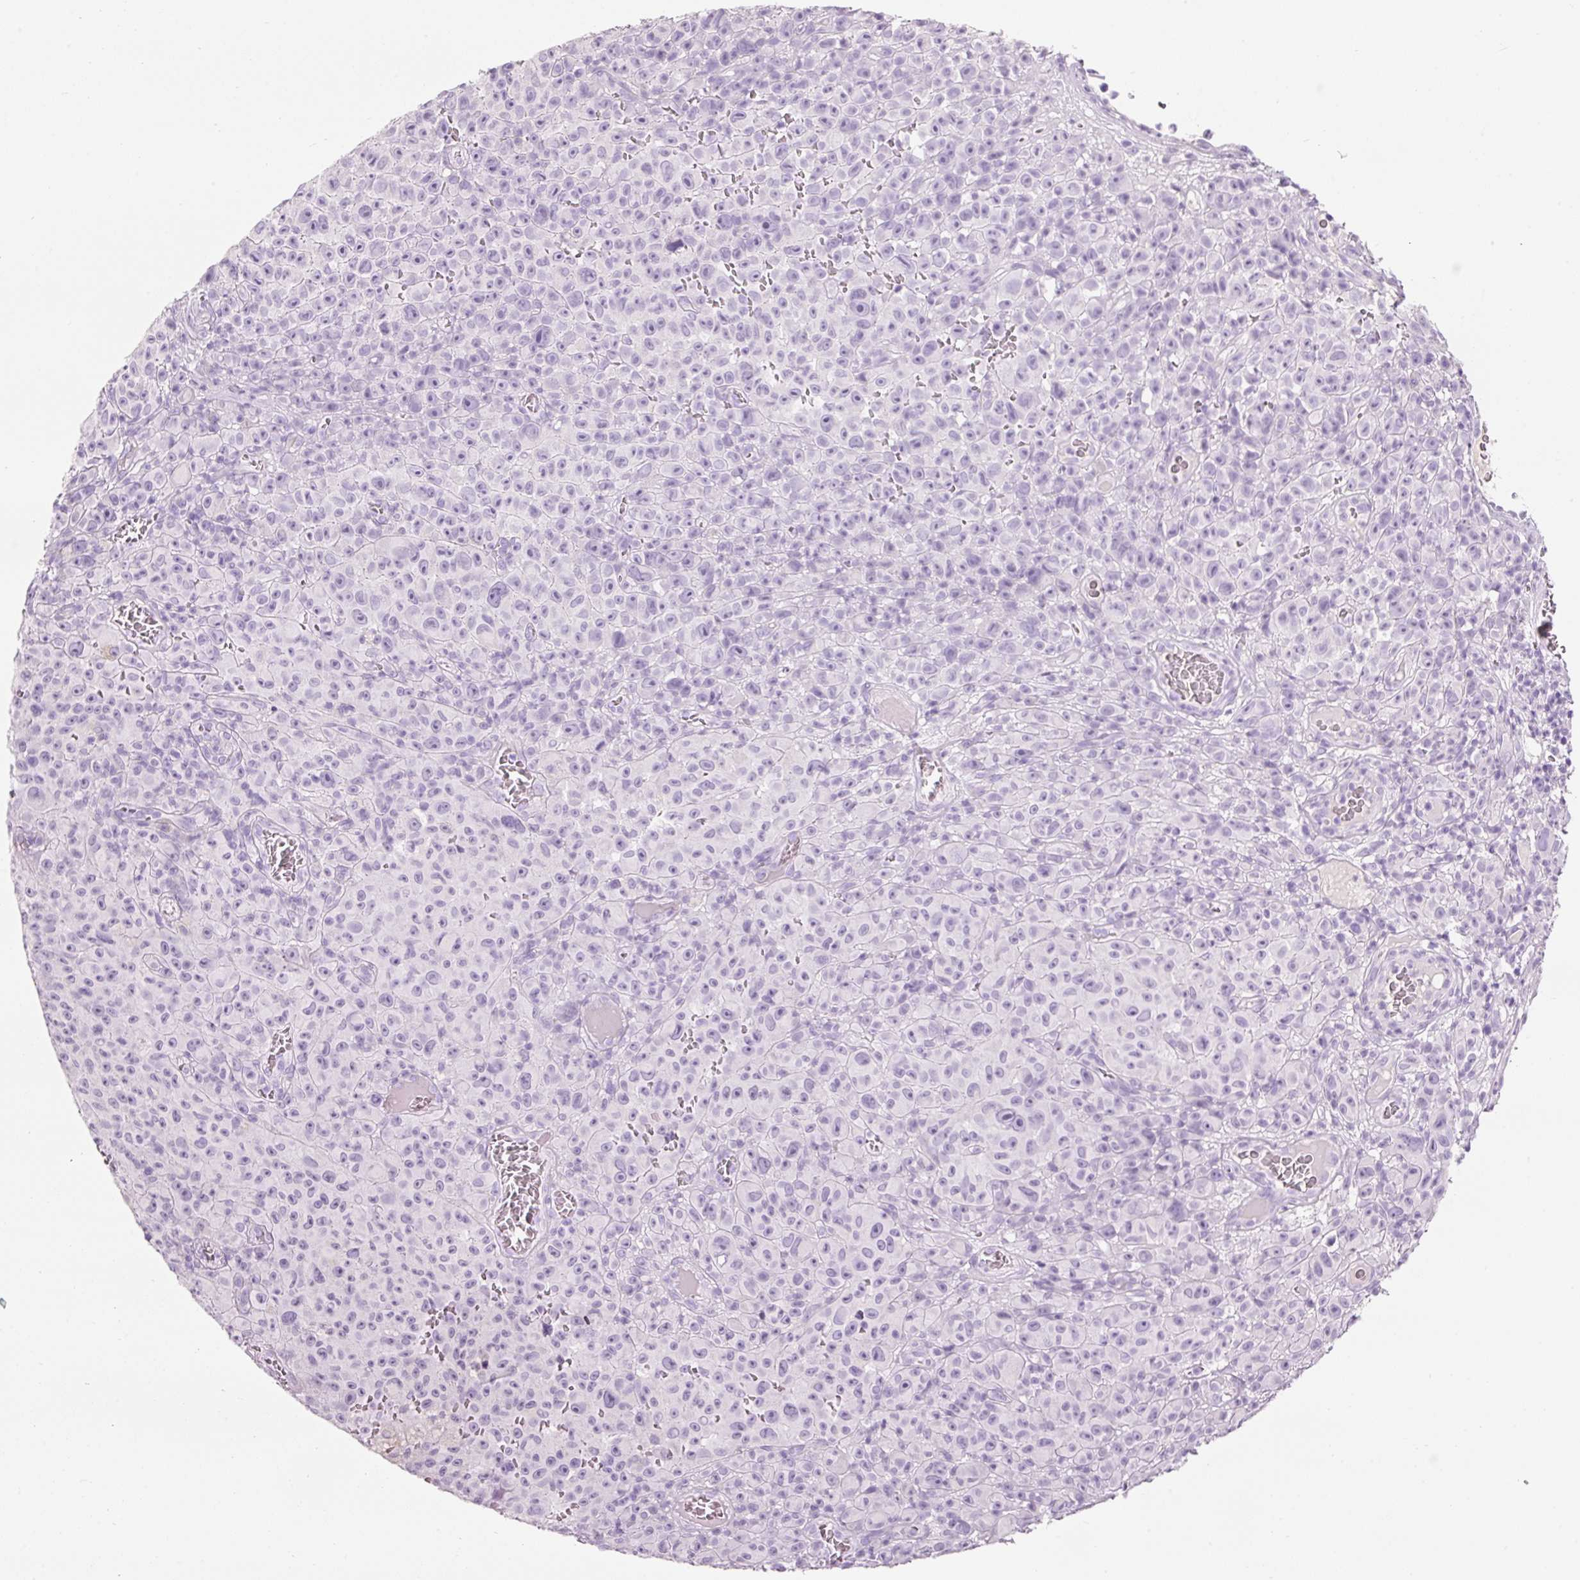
{"staining": {"intensity": "negative", "quantity": "none", "location": "none"}, "tissue": "melanoma", "cell_type": "Tumor cells", "image_type": "cancer", "snomed": [{"axis": "morphology", "description": "Malignant melanoma, NOS"}, {"axis": "topography", "description": "Skin"}], "caption": "High power microscopy image of an immunohistochemistry (IHC) histopathology image of melanoma, revealing no significant expression in tumor cells. (IHC, brightfield microscopy, high magnification).", "gene": "MFAP4", "patient": {"sex": "female", "age": 82}}